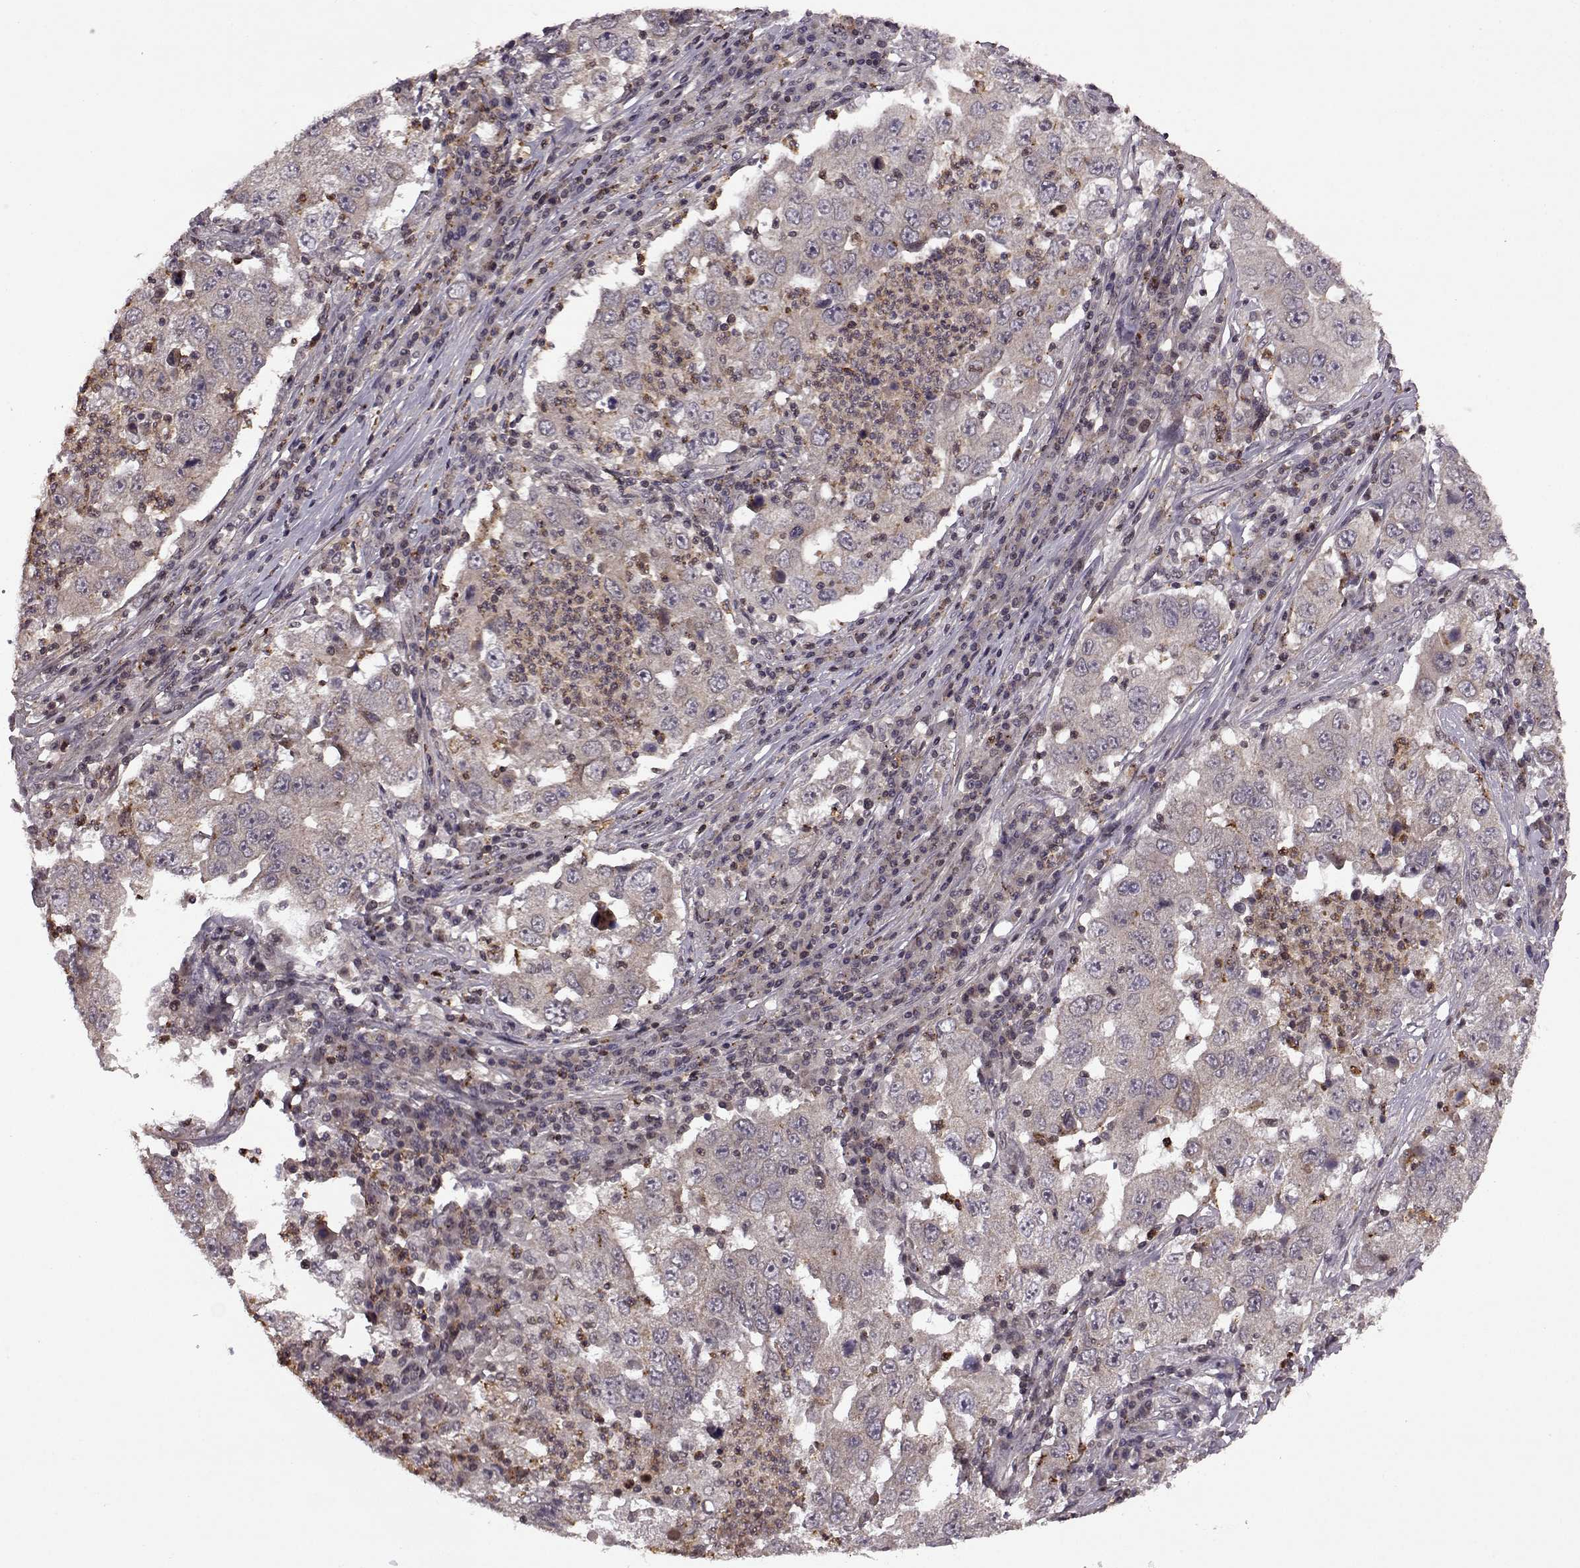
{"staining": {"intensity": "weak", "quantity": "<25%", "location": "cytoplasmic/membranous"}, "tissue": "lung cancer", "cell_type": "Tumor cells", "image_type": "cancer", "snomed": [{"axis": "morphology", "description": "Adenocarcinoma, NOS"}, {"axis": "topography", "description": "Lung"}], "caption": "Immunohistochemical staining of adenocarcinoma (lung) demonstrates no significant staining in tumor cells. (DAB immunohistochemistry, high magnification).", "gene": "TRMU", "patient": {"sex": "male", "age": 73}}